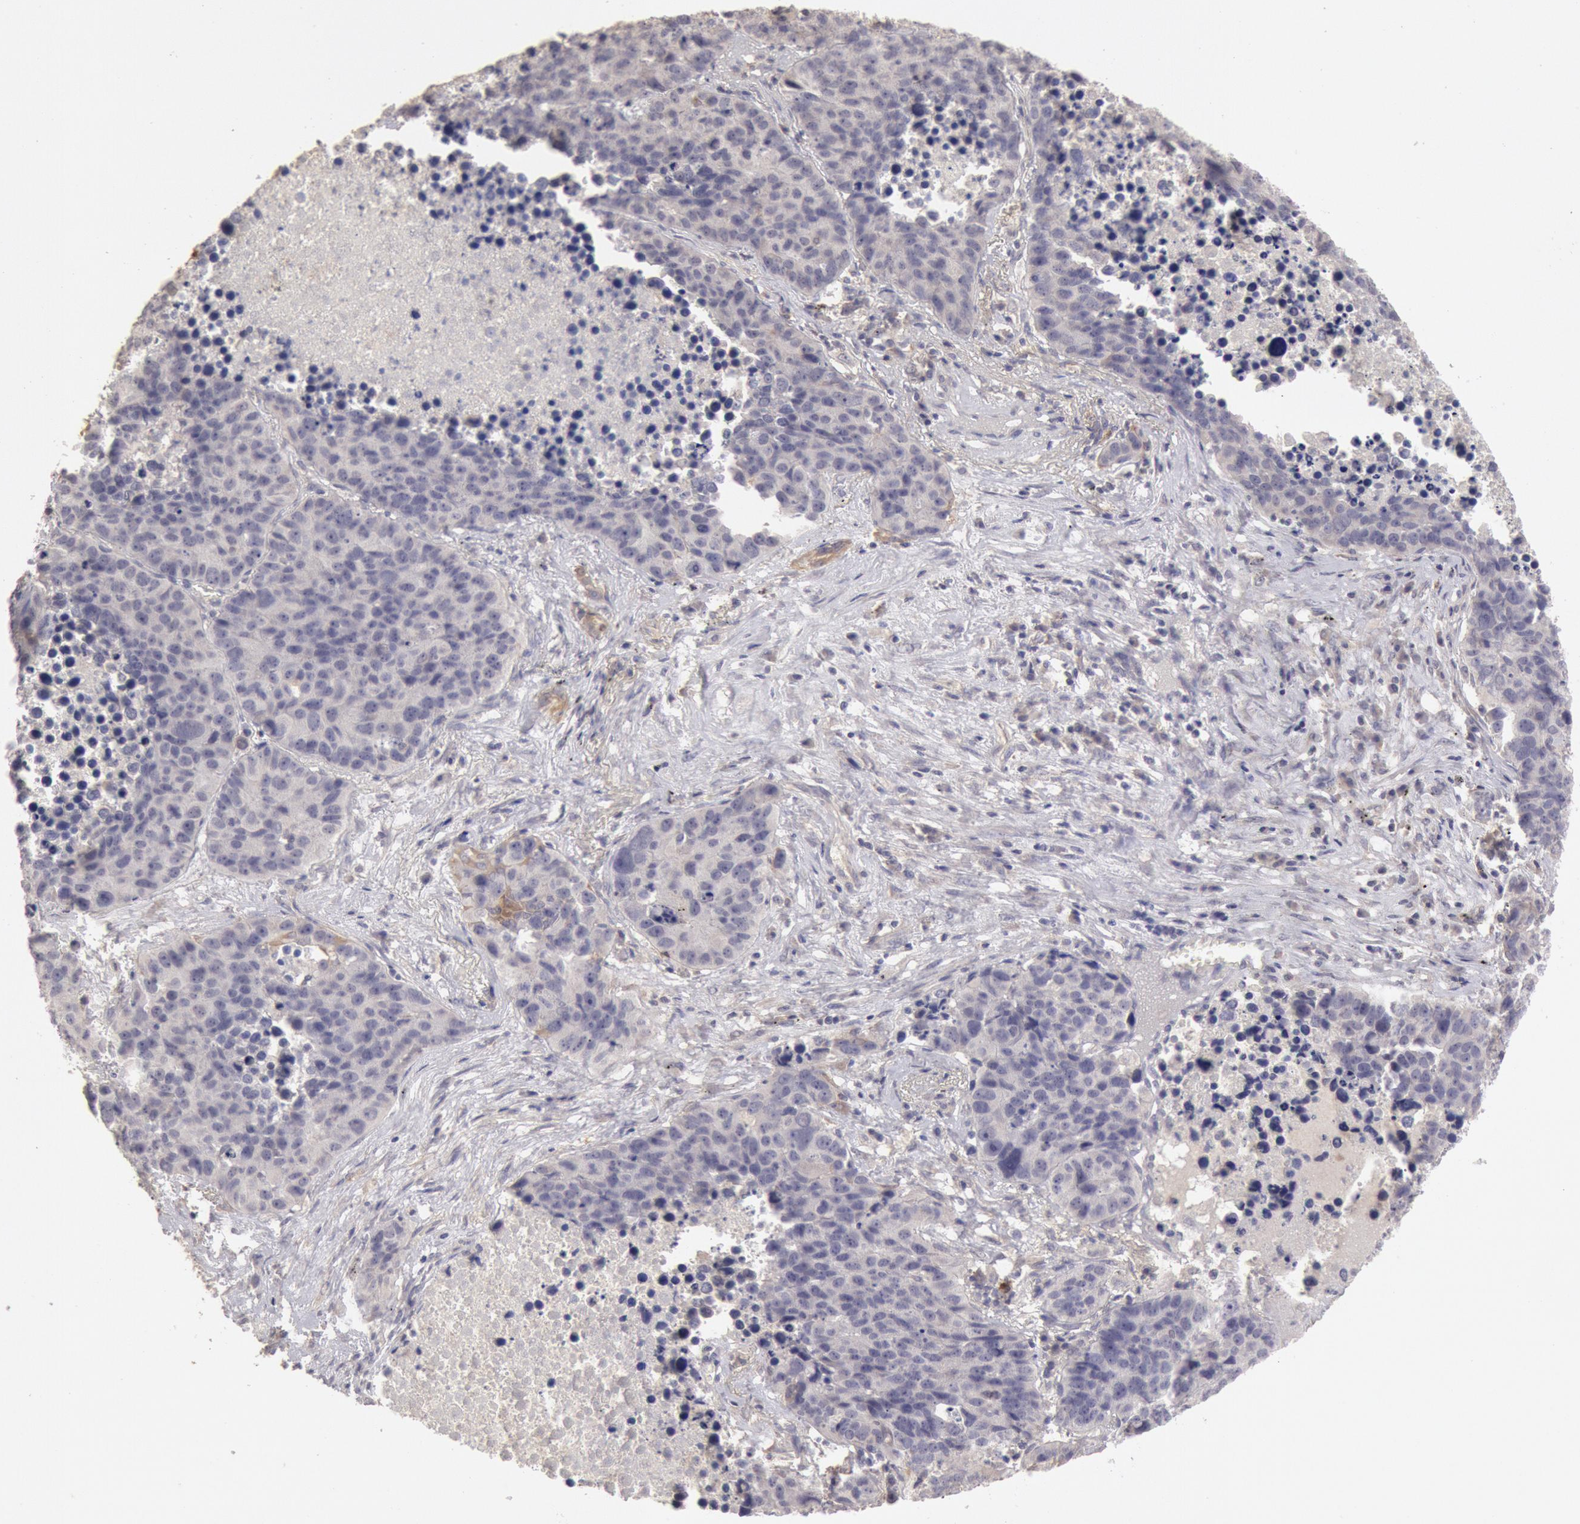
{"staining": {"intensity": "negative", "quantity": "none", "location": "none"}, "tissue": "lung cancer", "cell_type": "Tumor cells", "image_type": "cancer", "snomed": [{"axis": "morphology", "description": "Carcinoid, malignant, NOS"}, {"axis": "topography", "description": "Lung"}], "caption": "A micrograph of human malignant carcinoid (lung) is negative for staining in tumor cells. (DAB immunohistochemistry visualized using brightfield microscopy, high magnification).", "gene": "ZFP36L1", "patient": {"sex": "male", "age": 60}}